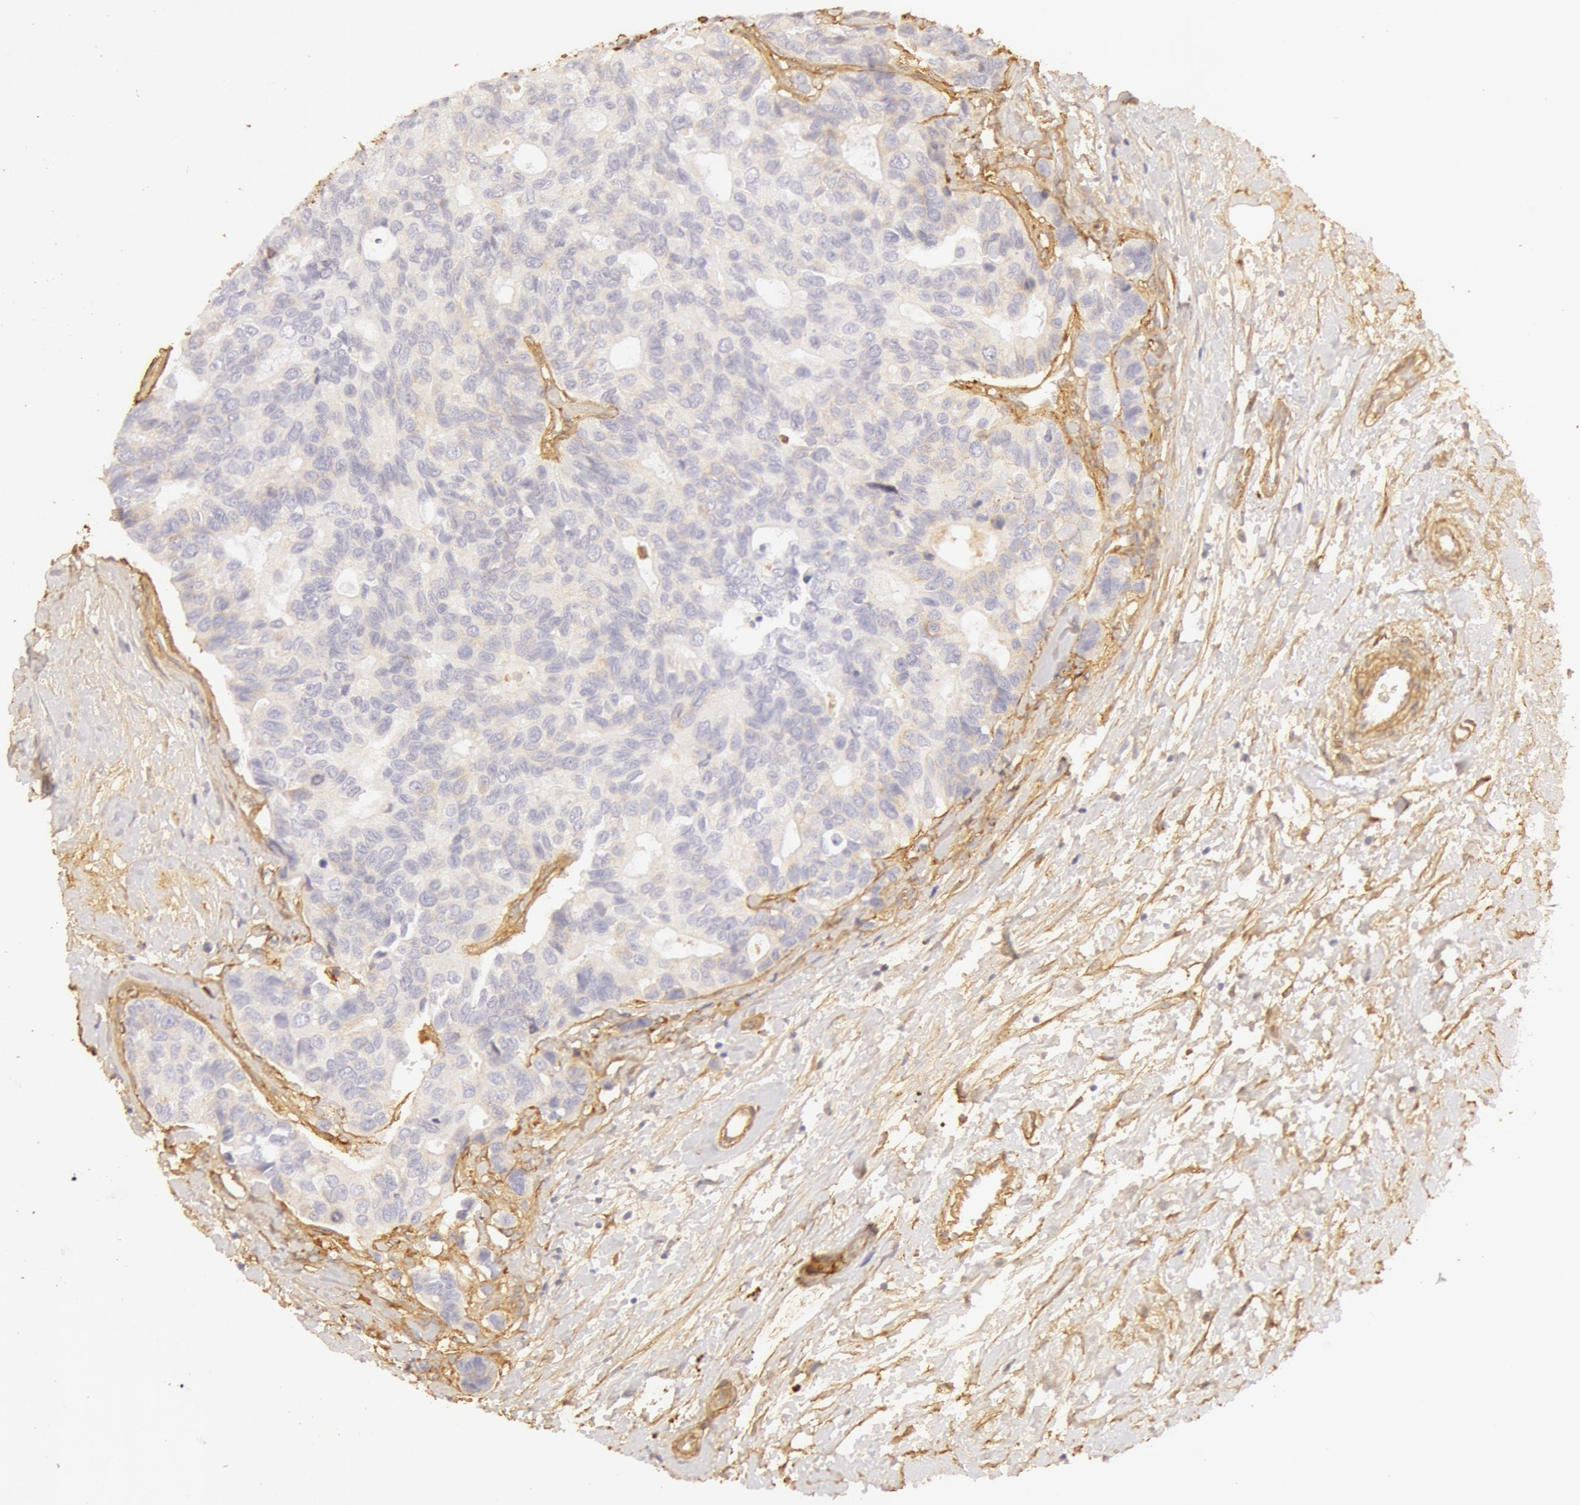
{"staining": {"intensity": "weak", "quantity": "<25%", "location": "cytoplasmic/membranous"}, "tissue": "breast cancer", "cell_type": "Tumor cells", "image_type": "cancer", "snomed": [{"axis": "morphology", "description": "Duct carcinoma"}, {"axis": "topography", "description": "Breast"}], "caption": "Immunohistochemical staining of breast cancer (invasive ductal carcinoma) reveals no significant staining in tumor cells.", "gene": "COL4A1", "patient": {"sex": "female", "age": 69}}